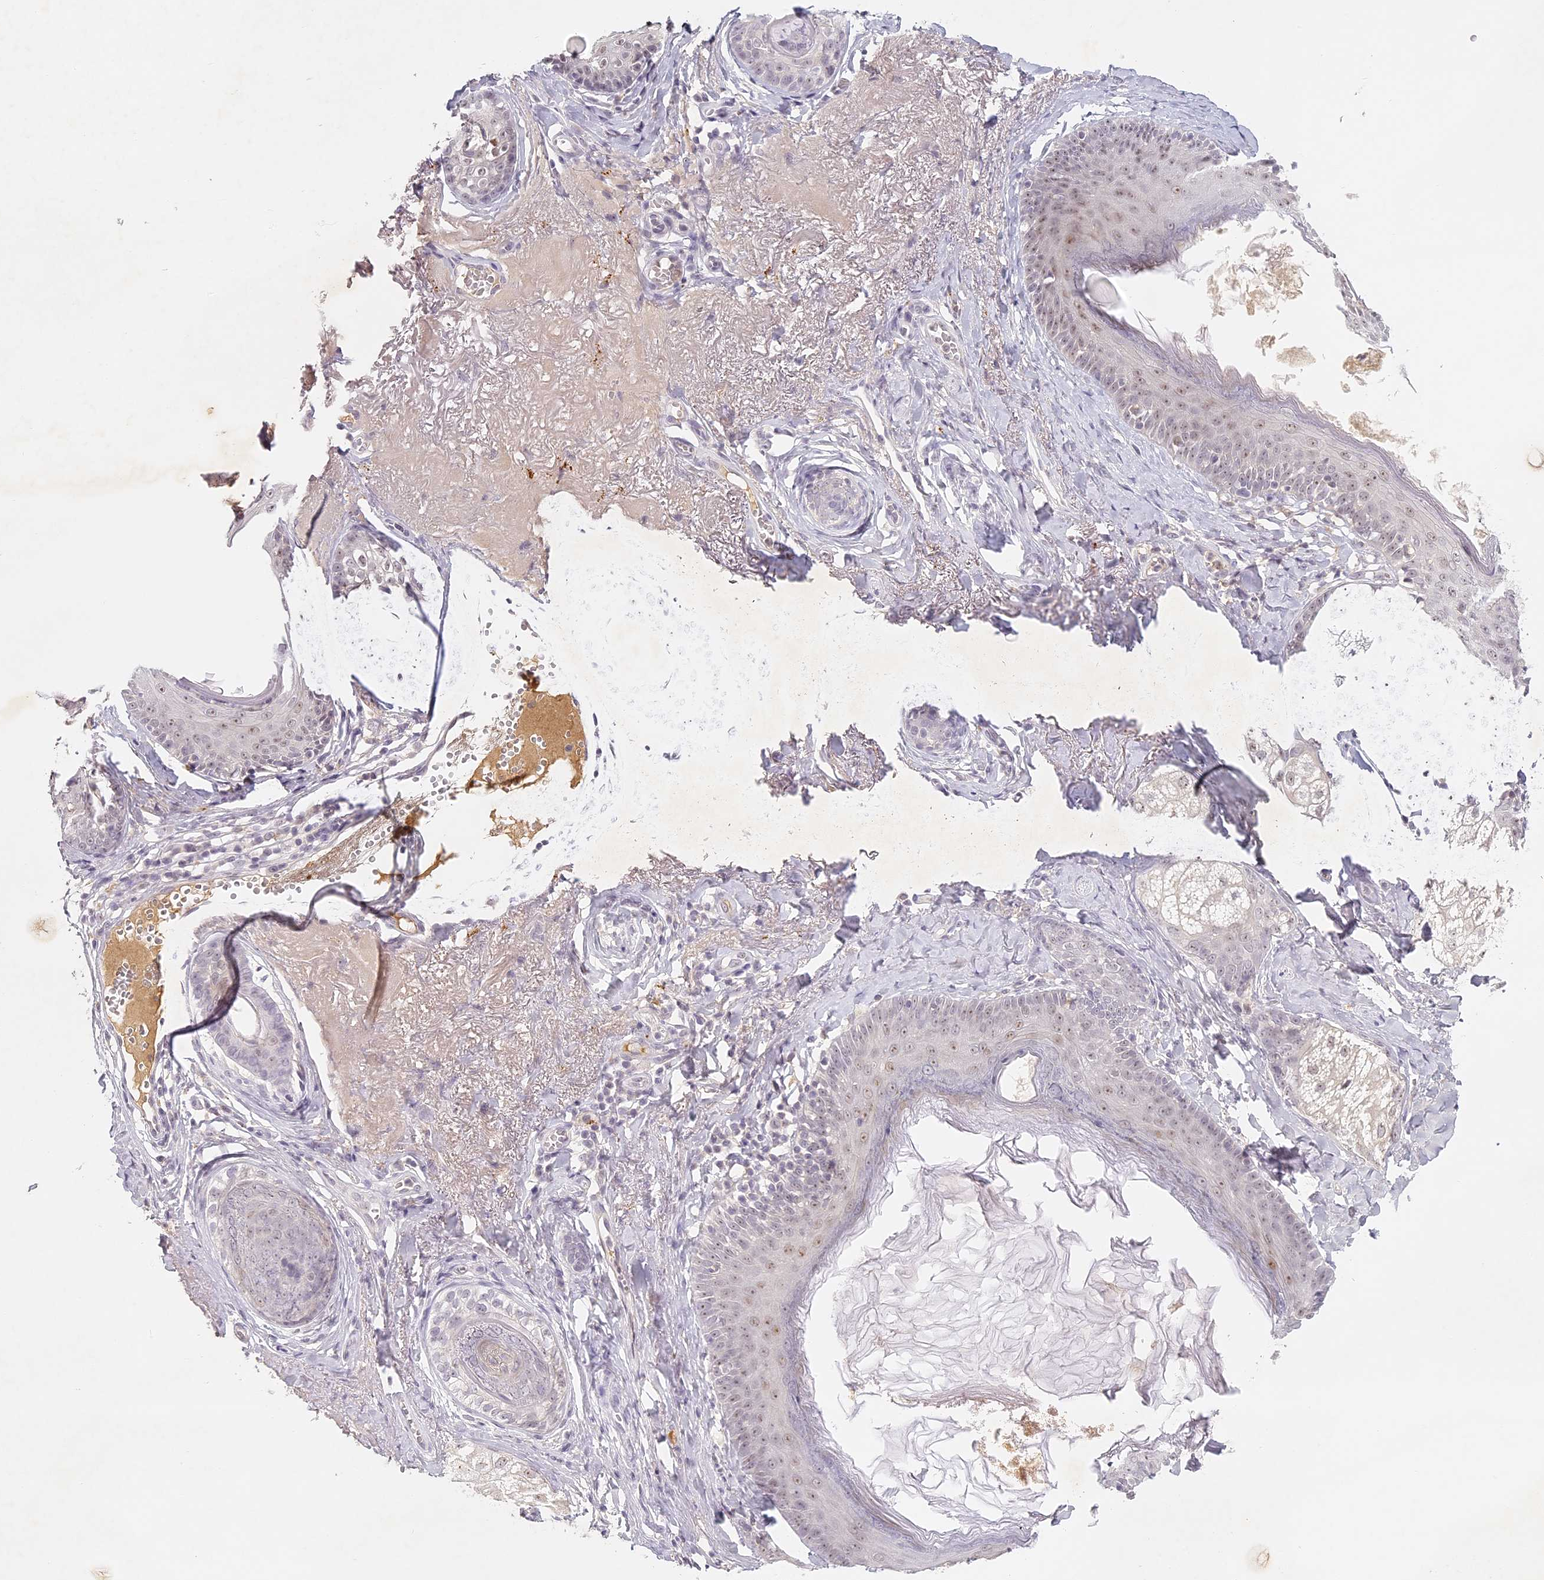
{"staining": {"intensity": "negative", "quantity": "none", "location": "none"}, "tissue": "skin cancer", "cell_type": "Tumor cells", "image_type": "cancer", "snomed": [{"axis": "morphology", "description": "Basal cell carcinoma"}, {"axis": "topography", "description": "Skin"}], "caption": "Human skin cancer (basal cell carcinoma) stained for a protein using immunohistochemistry exhibits no positivity in tumor cells.", "gene": "ELL3", "patient": {"sex": "male", "age": 62}}